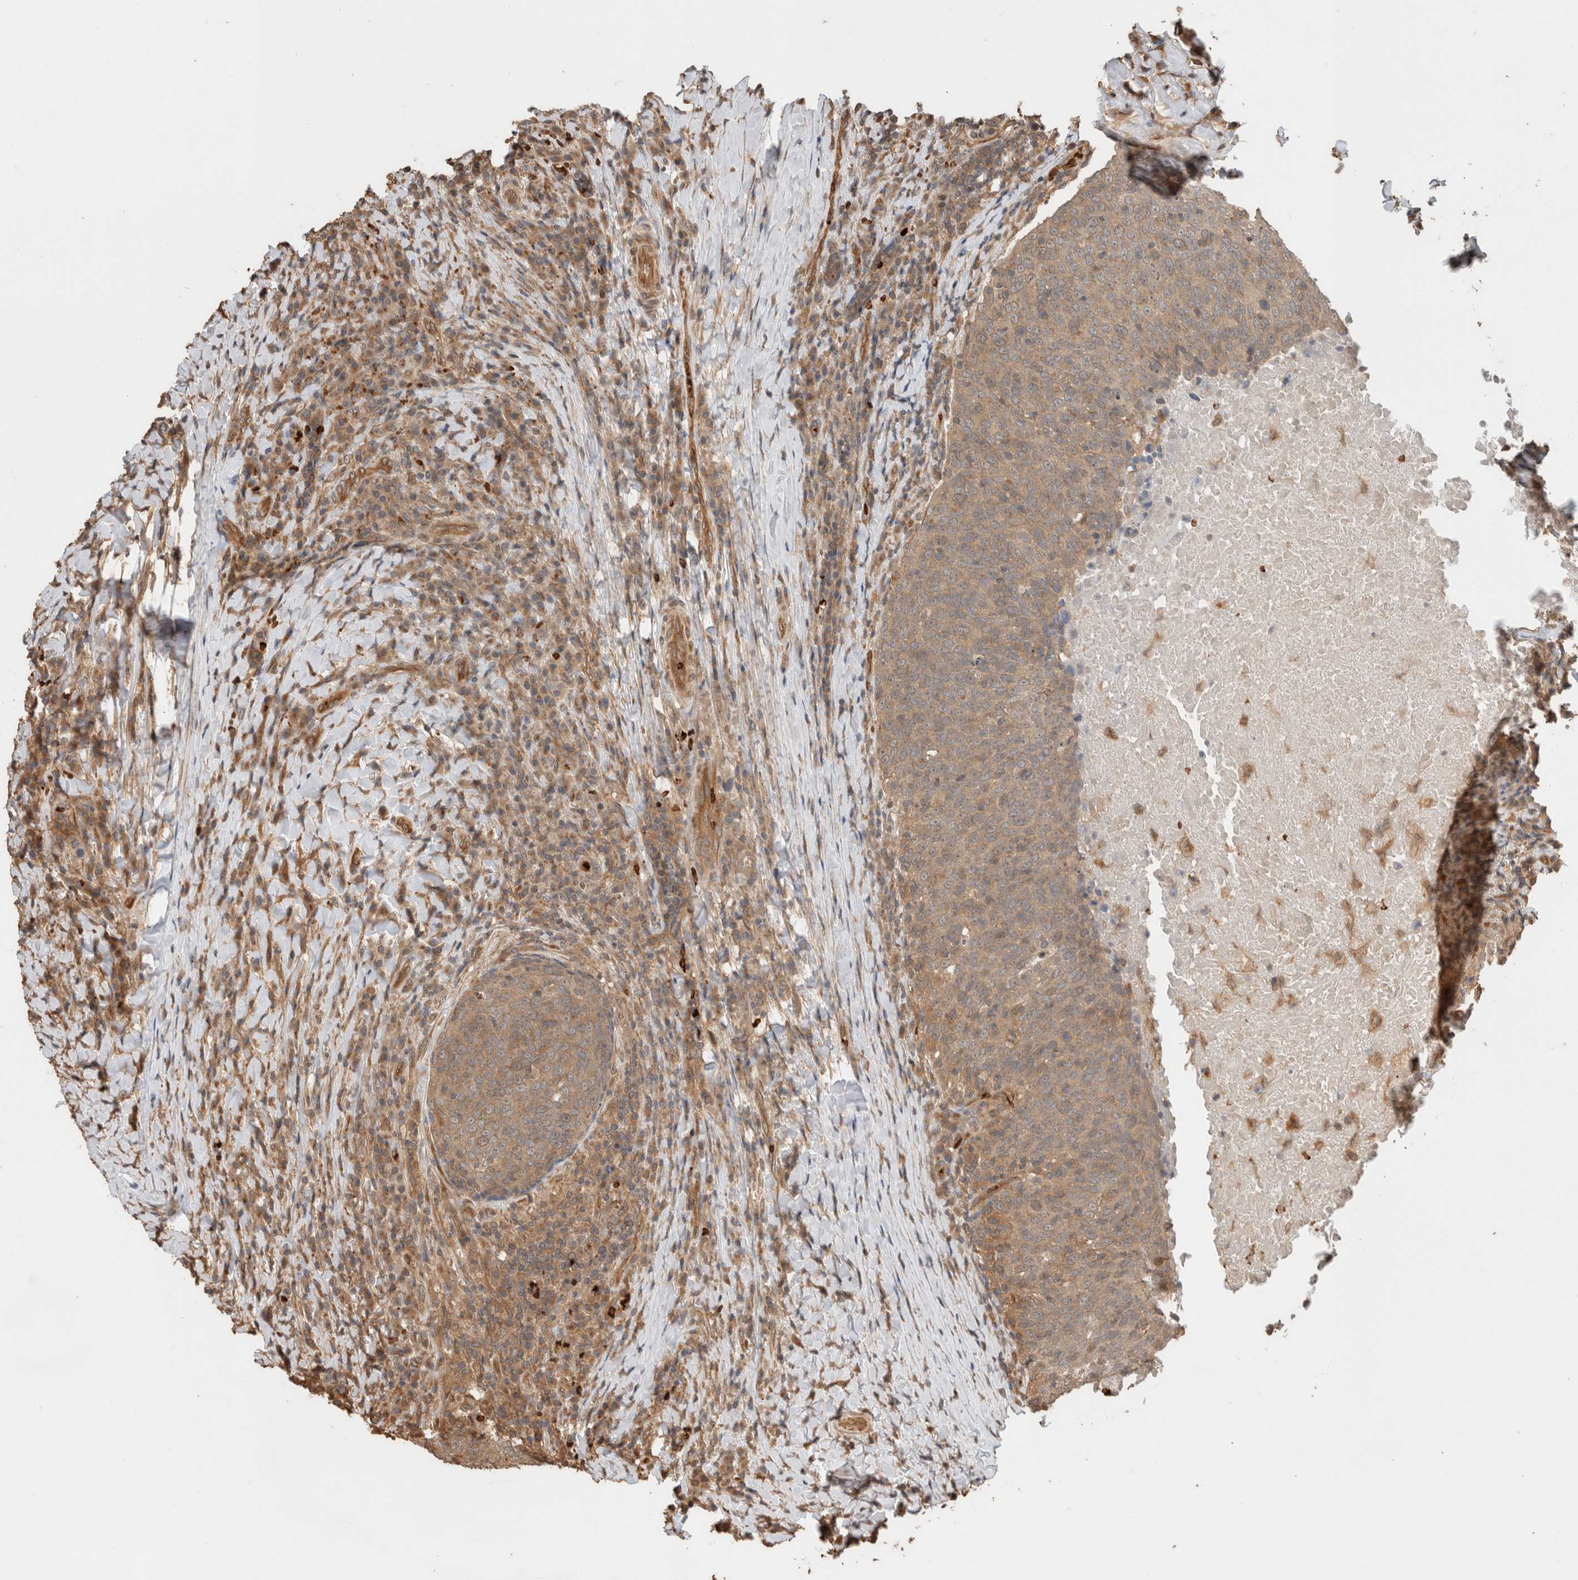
{"staining": {"intensity": "moderate", "quantity": ">75%", "location": "cytoplasmic/membranous"}, "tissue": "head and neck cancer", "cell_type": "Tumor cells", "image_type": "cancer", "snomed": [{"axis": "morphology", "description": "Squamous cell carcinoma, NOS"}, {"axis": "morphology", "description": "Squamous cell carcinoma, metastatic, NOS"}, {"axis": "topography", "description": "Lymph node"}, {"axis": "topography", "description": "Head-Neck"}], "caption": "An immunohistochemistry (IHC) photomicrograph of tumor tissue is shown. Protein staining in brown shows moderate cytoplasmic/membranous positivity in head and neck cancer within tumor cells.", "gene": "OTUD6B", "patient": {"sex": "male", "age": 62}}